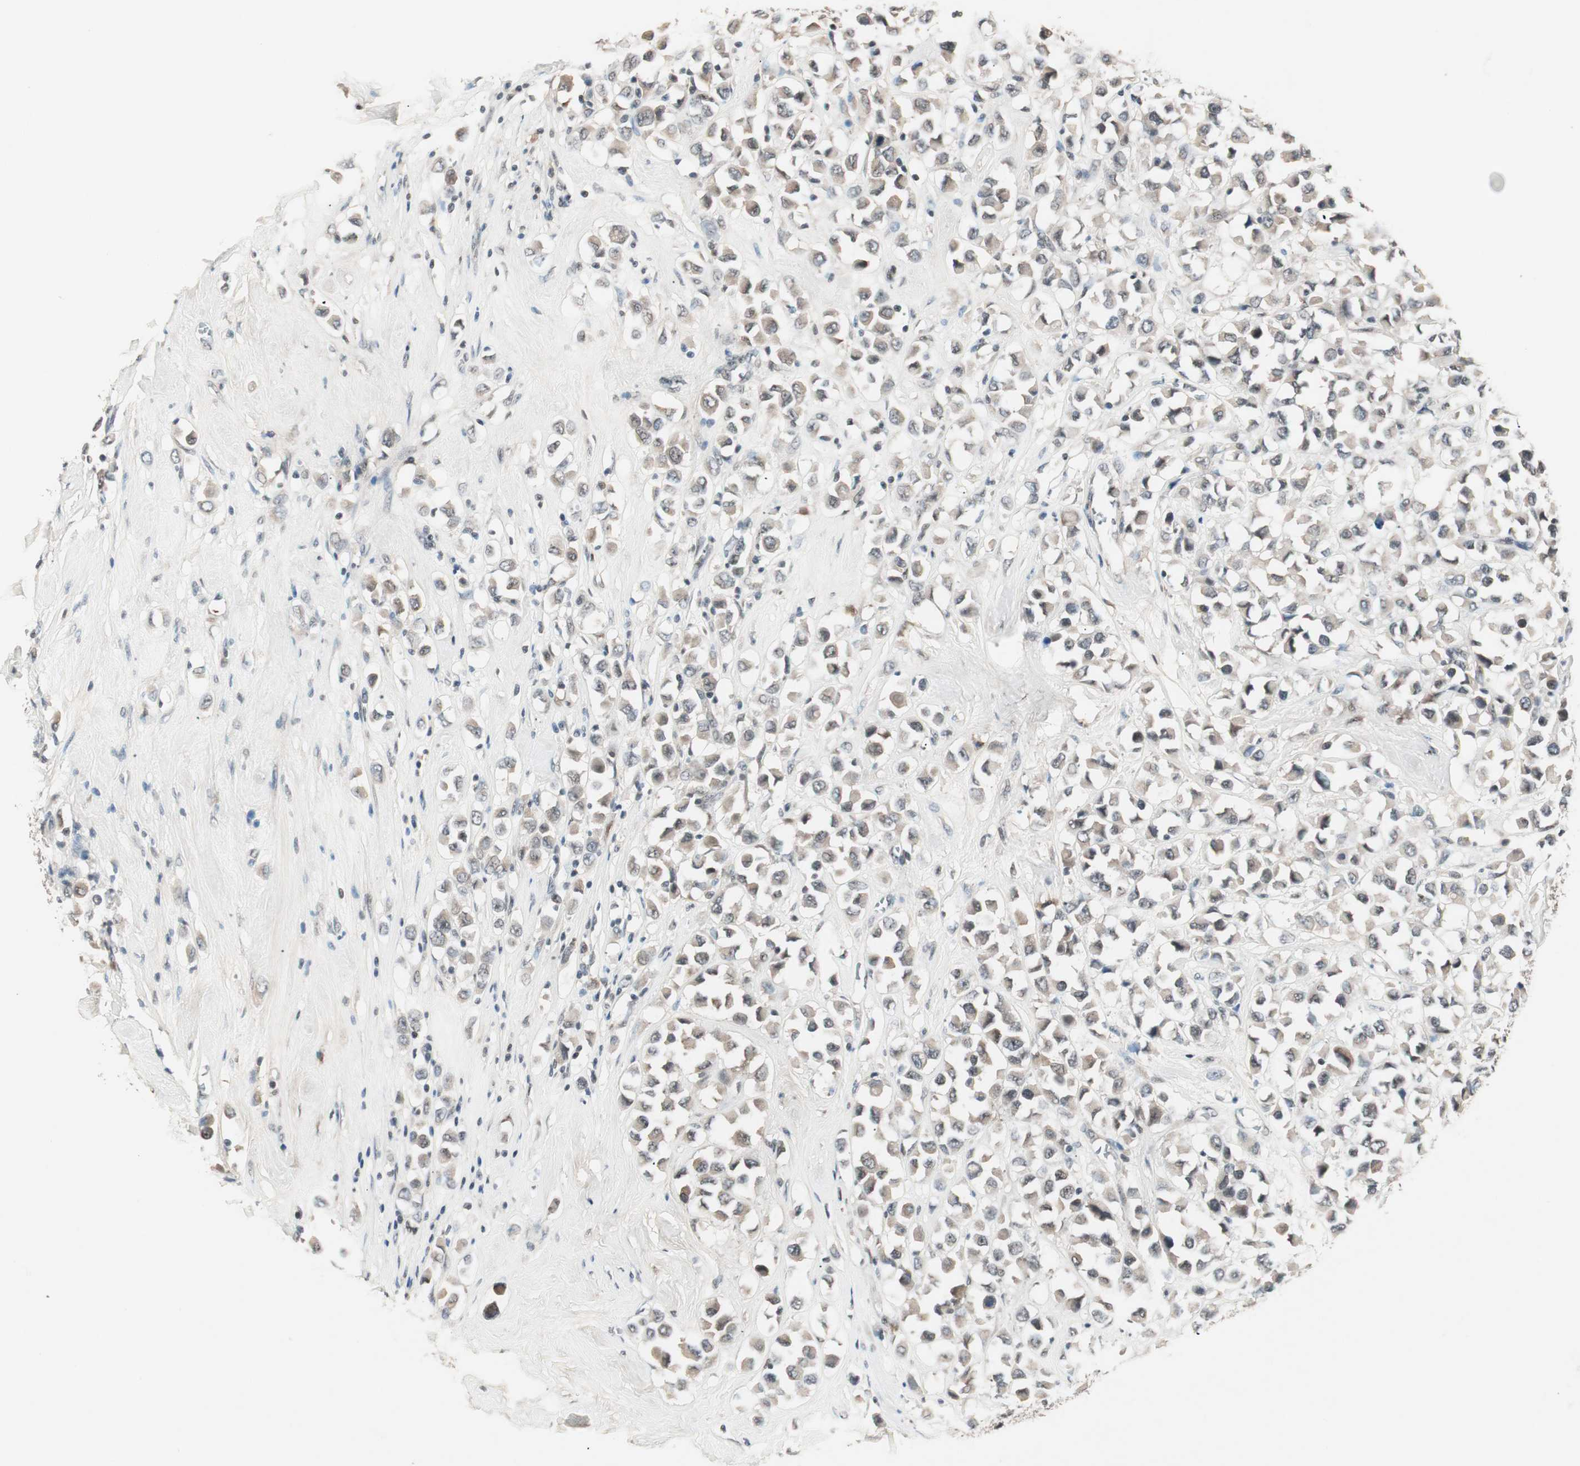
{"staining": {"intensity": "weak", "quantity": "<25%", "location": "cytoplasmic/membranous"}, "tissue": "breast cancer", "cell_type": "Tumor cells", "image_type": "cancer", "snomed": [{"axis": "morphology", "description": "Duct carcinoma"}, {"axis": "topography", "description": "Breast"}], "caption": "Tumor cells show no significant positivity in intraductal carcinoma (breast).", "gene": "NFRKB", "patient": {"sex": "female", "age": 61}}